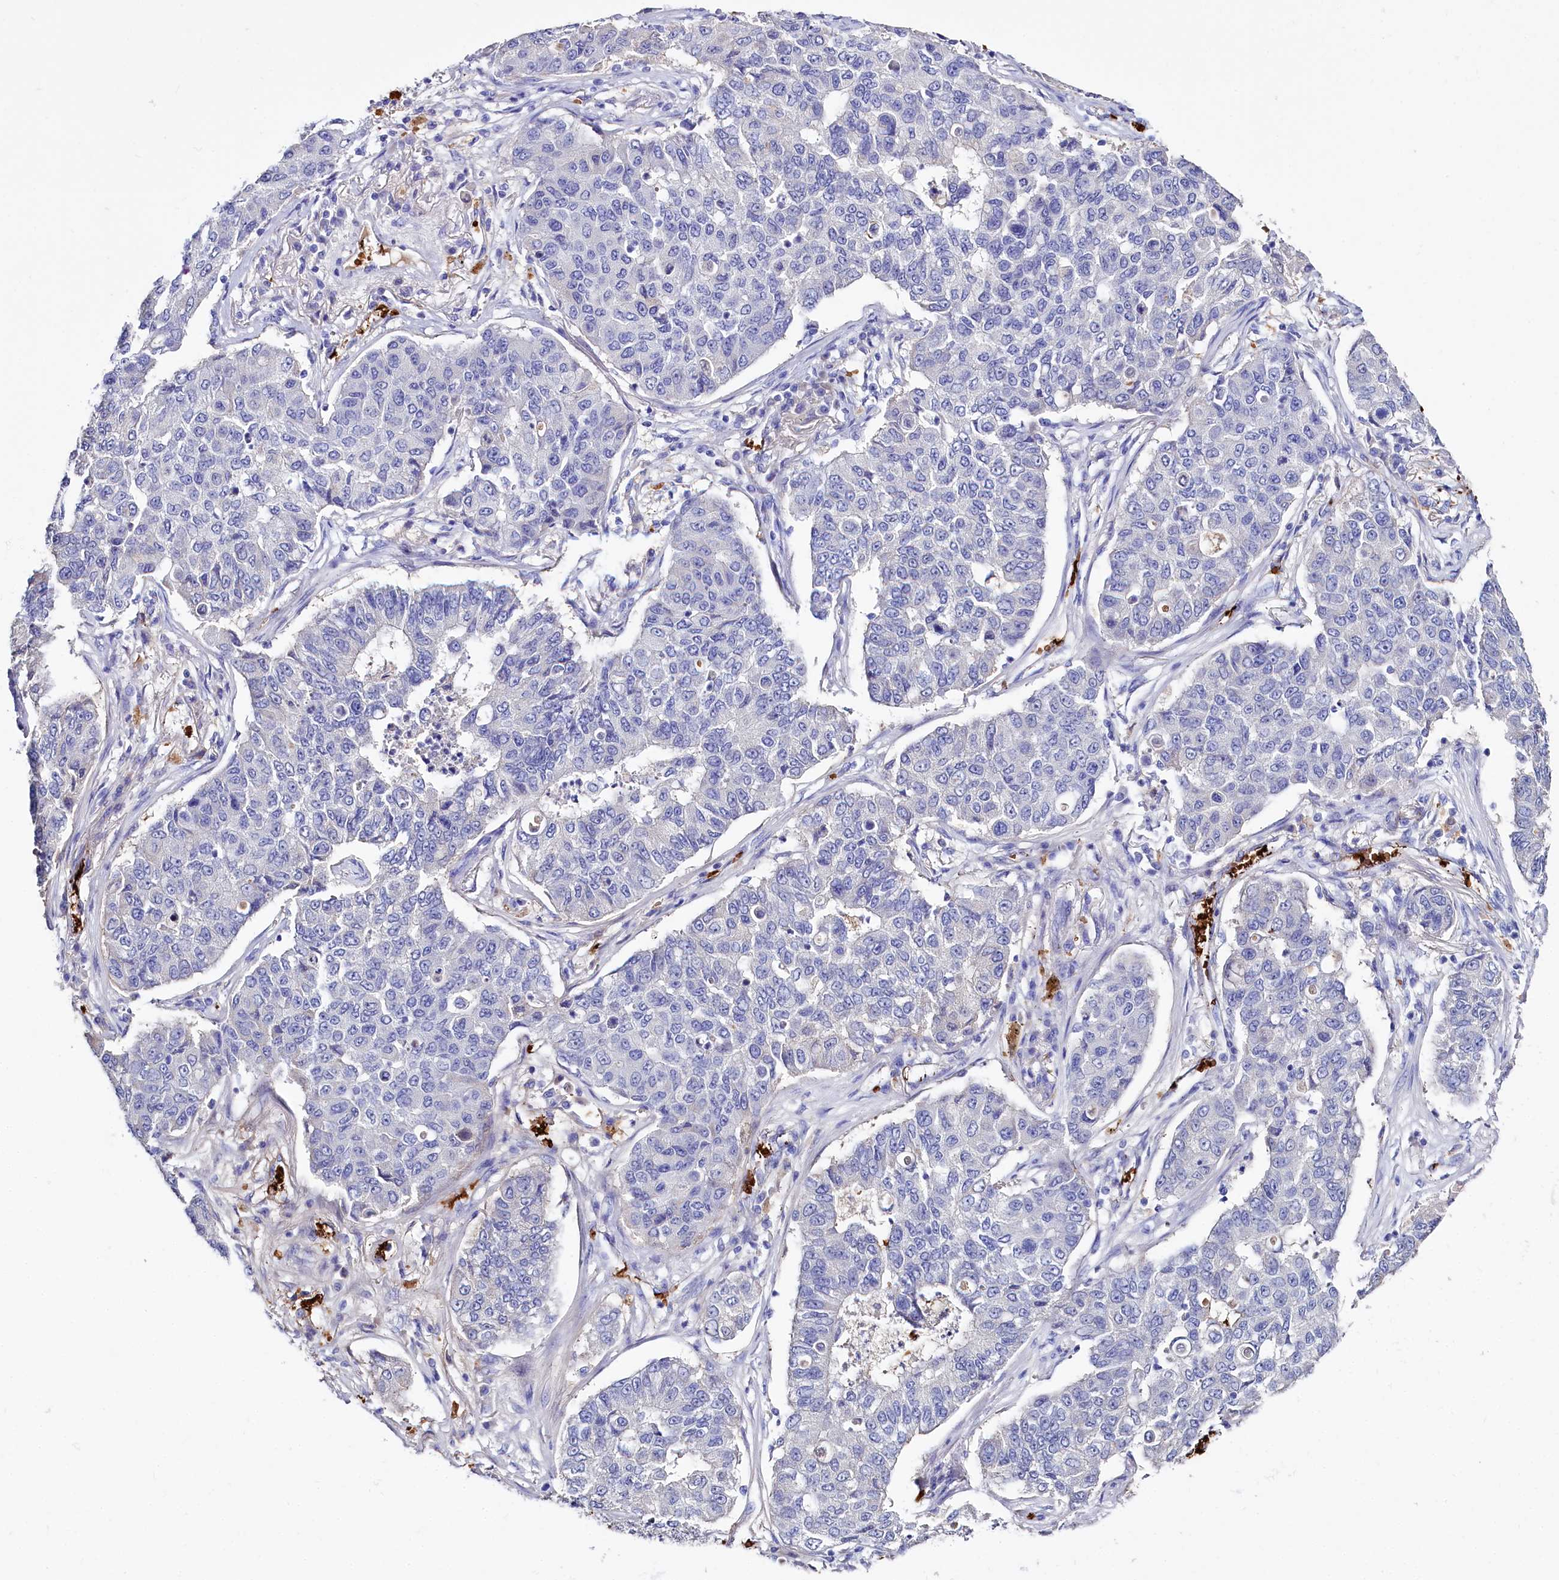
{"staining": {"intensity": "weak", "quantity": "<25%", "location": "nuclear"}, "tissue": "lung cancer", "cell_type": "Tumor cells", "image_type": "cancer", "snomed": [{"axis": "morphology", "description": "Squamous cell carcinoma, NOS"}, {"axis": "topography", "description": "Lung"}], "caption": "Immunohistochemical staining of human lung squamous cell carcinoma demonstrates no significant staining in tumor cells.", "gene": "RPUSD3", "patient": {"sex": "male", "age": 74}}